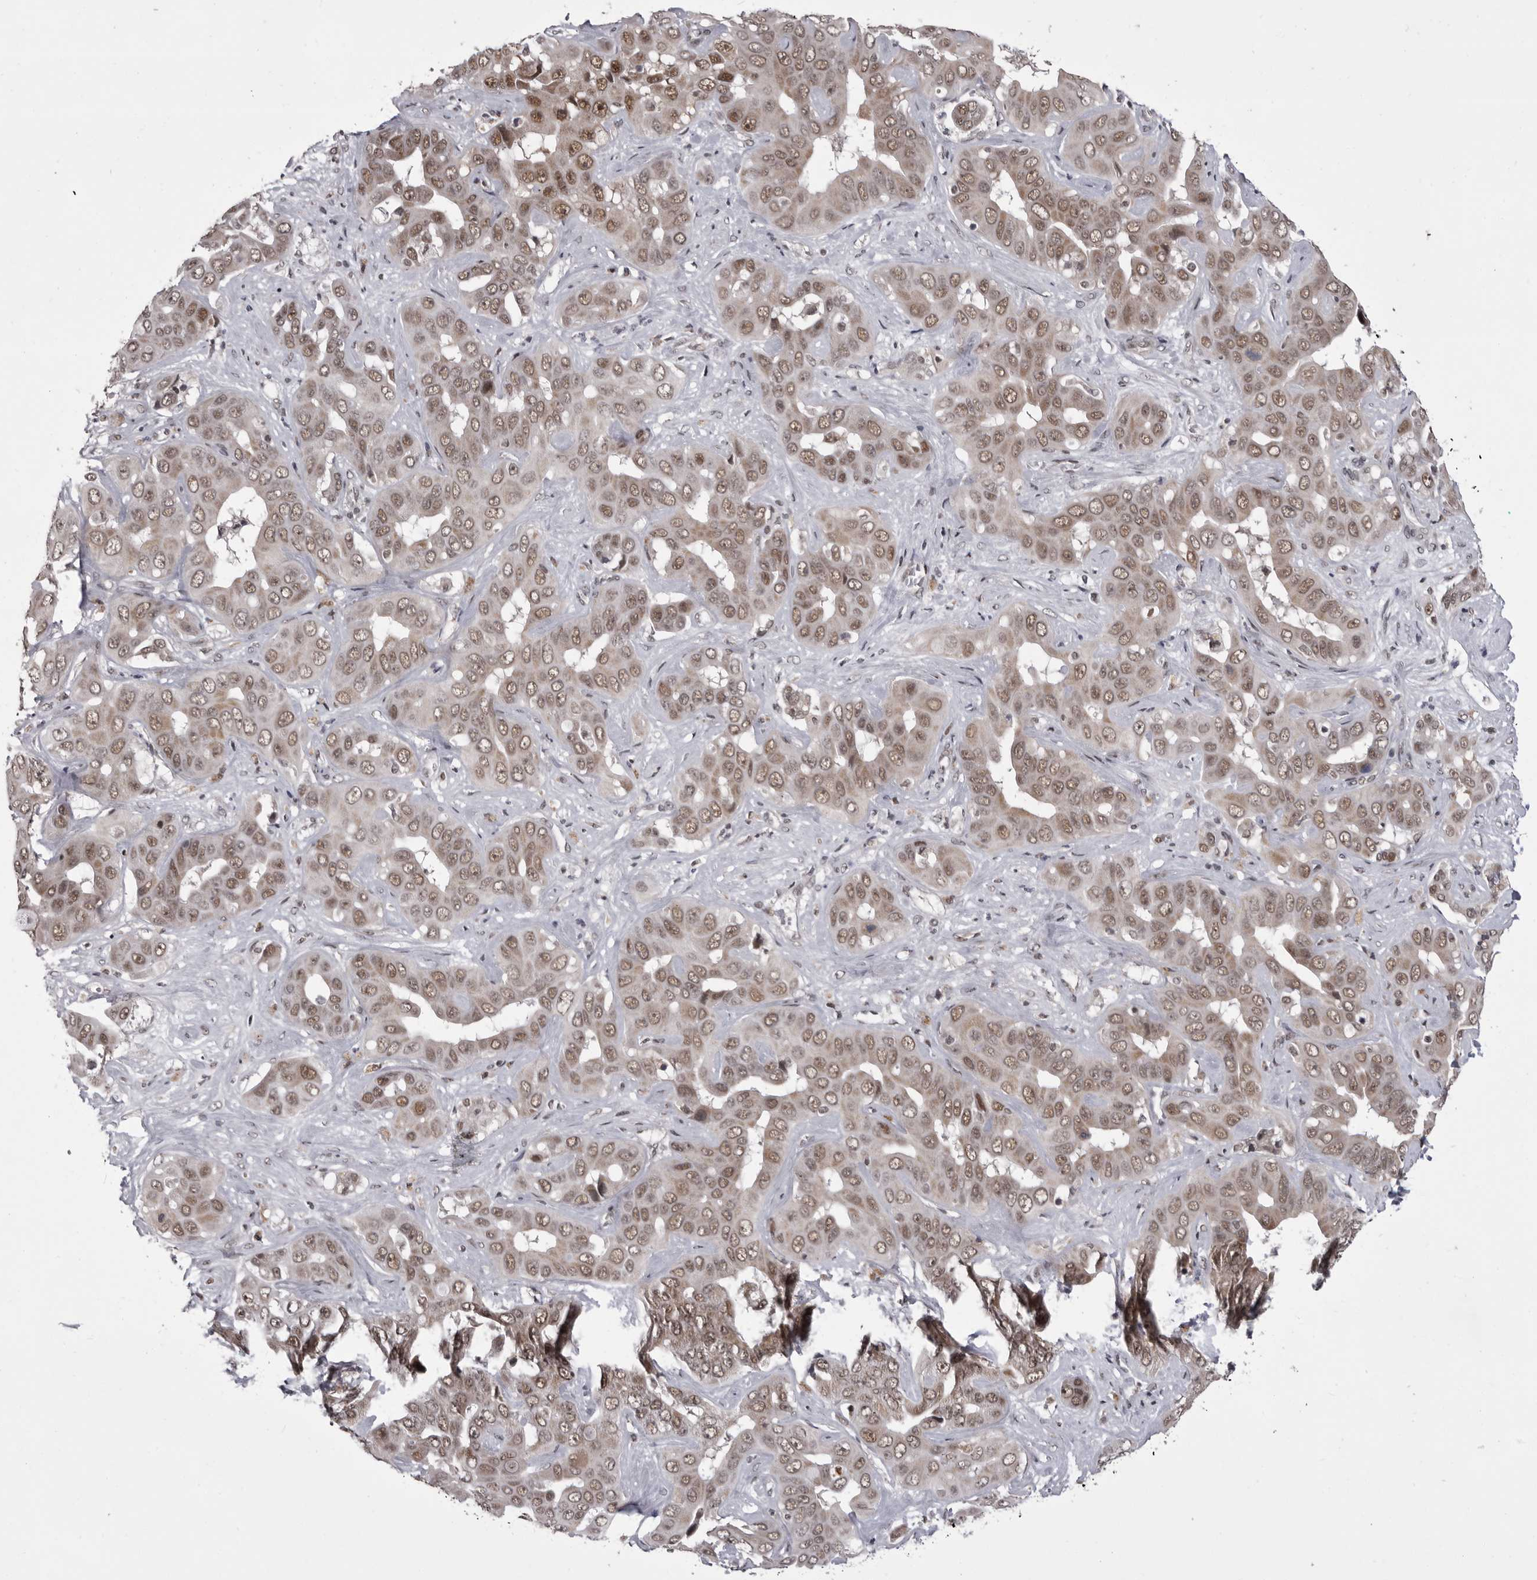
{"staining": {"intensity": "moderate", "quantity": ">75%", "location": "nuclear"}, "tissue": "liver cancer", "cell_type": "Tumor cells", "image_type": "cancer", "snomed": [{"axis": "morphology", "description": "Cholangiocarcinoma"}, {"axis": "topography", "description": "Liver"}], "caption": "The photomicrograph exhibits a brown stain indicating the presence of a protein in the nuclear of tumor cells in cholangiocarcinoma (liver).", "gene": "PRPF3", "patient": {"sex": "female", "age": 52}}